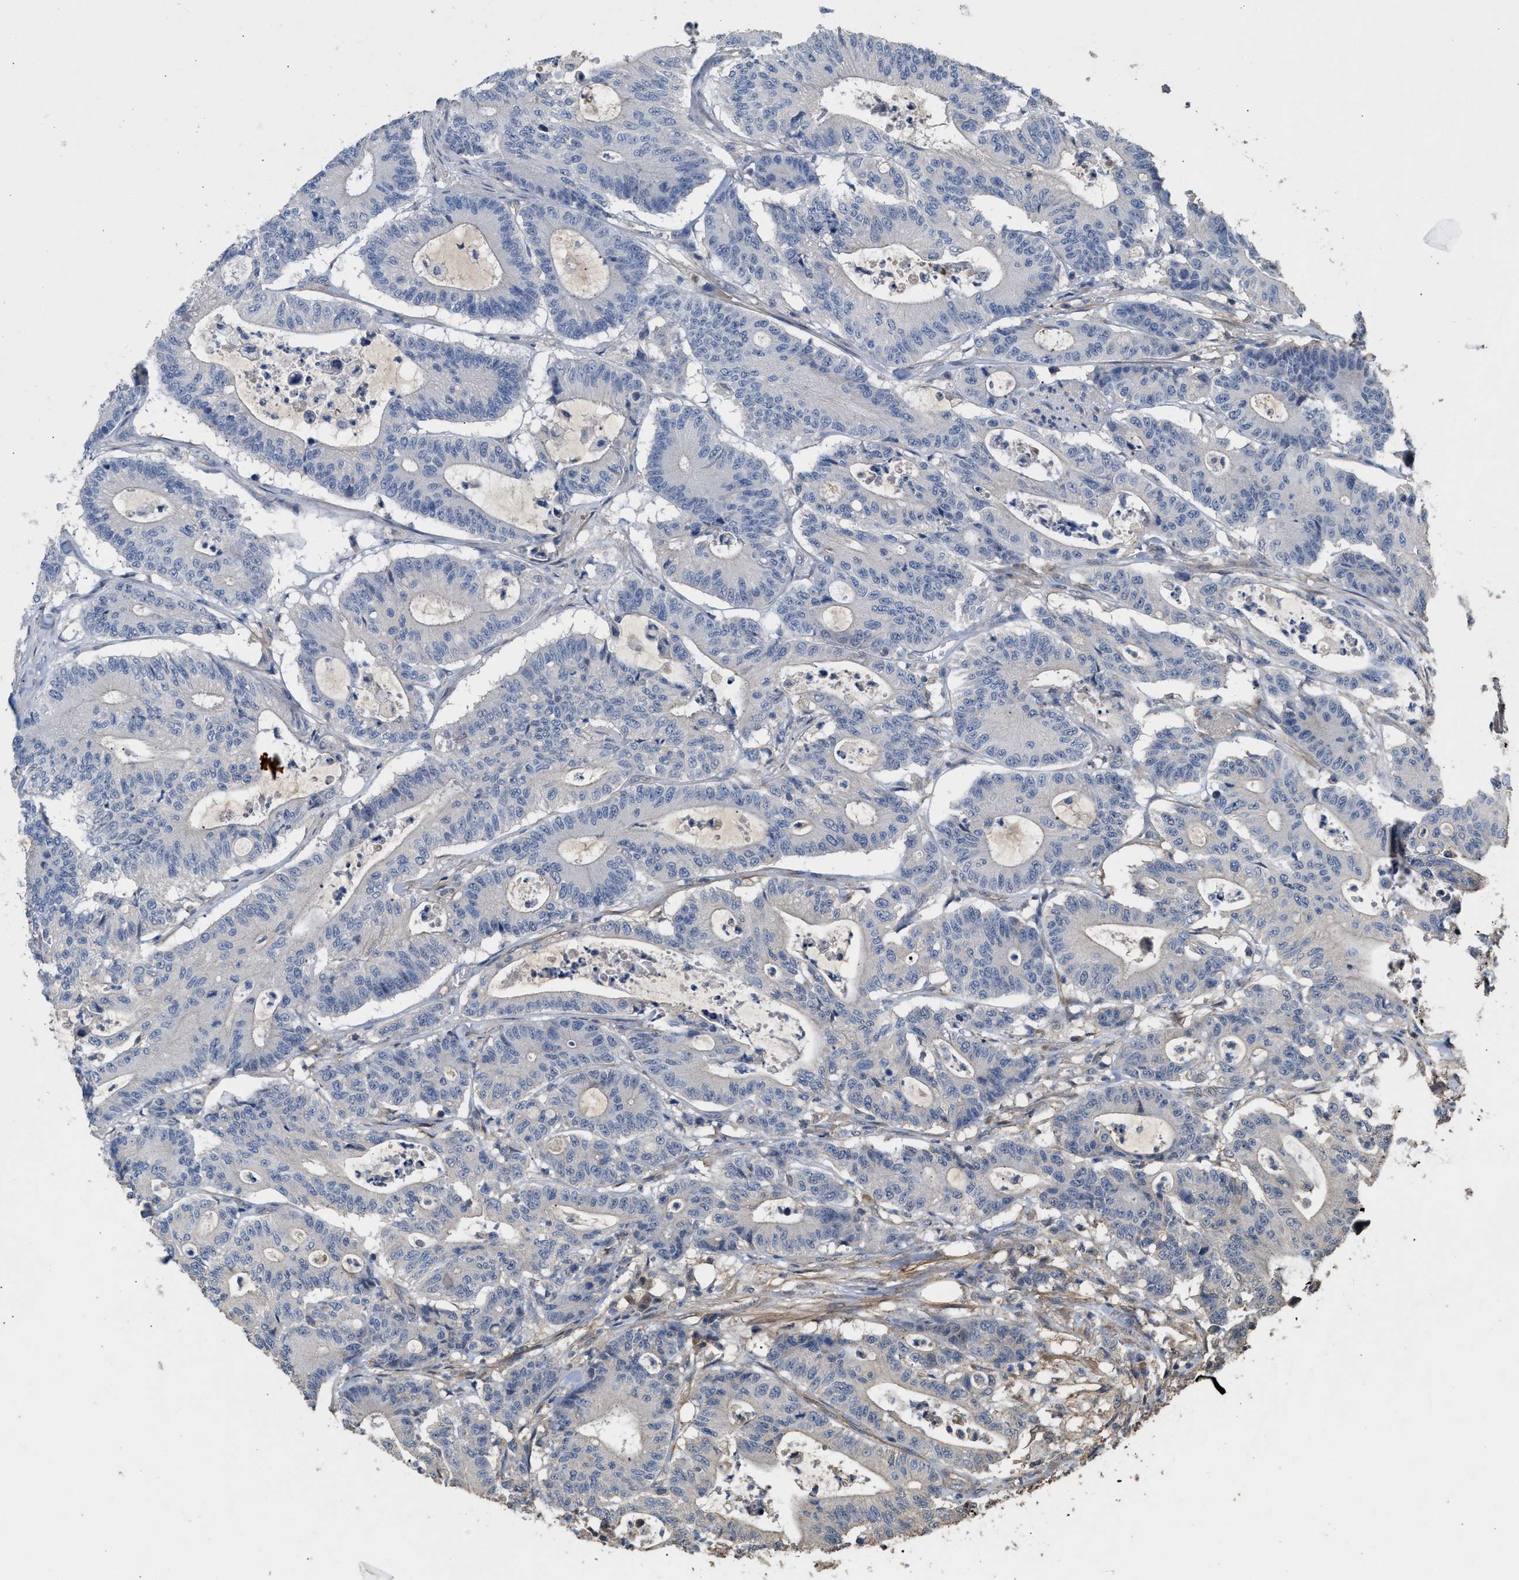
{"staining": {"intensity": "negative", "quantity": "none", "location": "none"}, "tissue": "colorectal cancer", "cell_type": "Tumor cells", "image_type": "cancer", "snomed": [{"axis": "morphology", "description": "Adenocarcinoma, NOS"}, {"axis": "topography", "description": "Colon"}], "caption": "IHC histopathology image of human colorectal cancer (adenocarcinoma) stained for a protein (brown), which demonstrates no staining in tumor cells.", "gene": "HTRA3", "patient": {"sex": "female", "age": 84}}